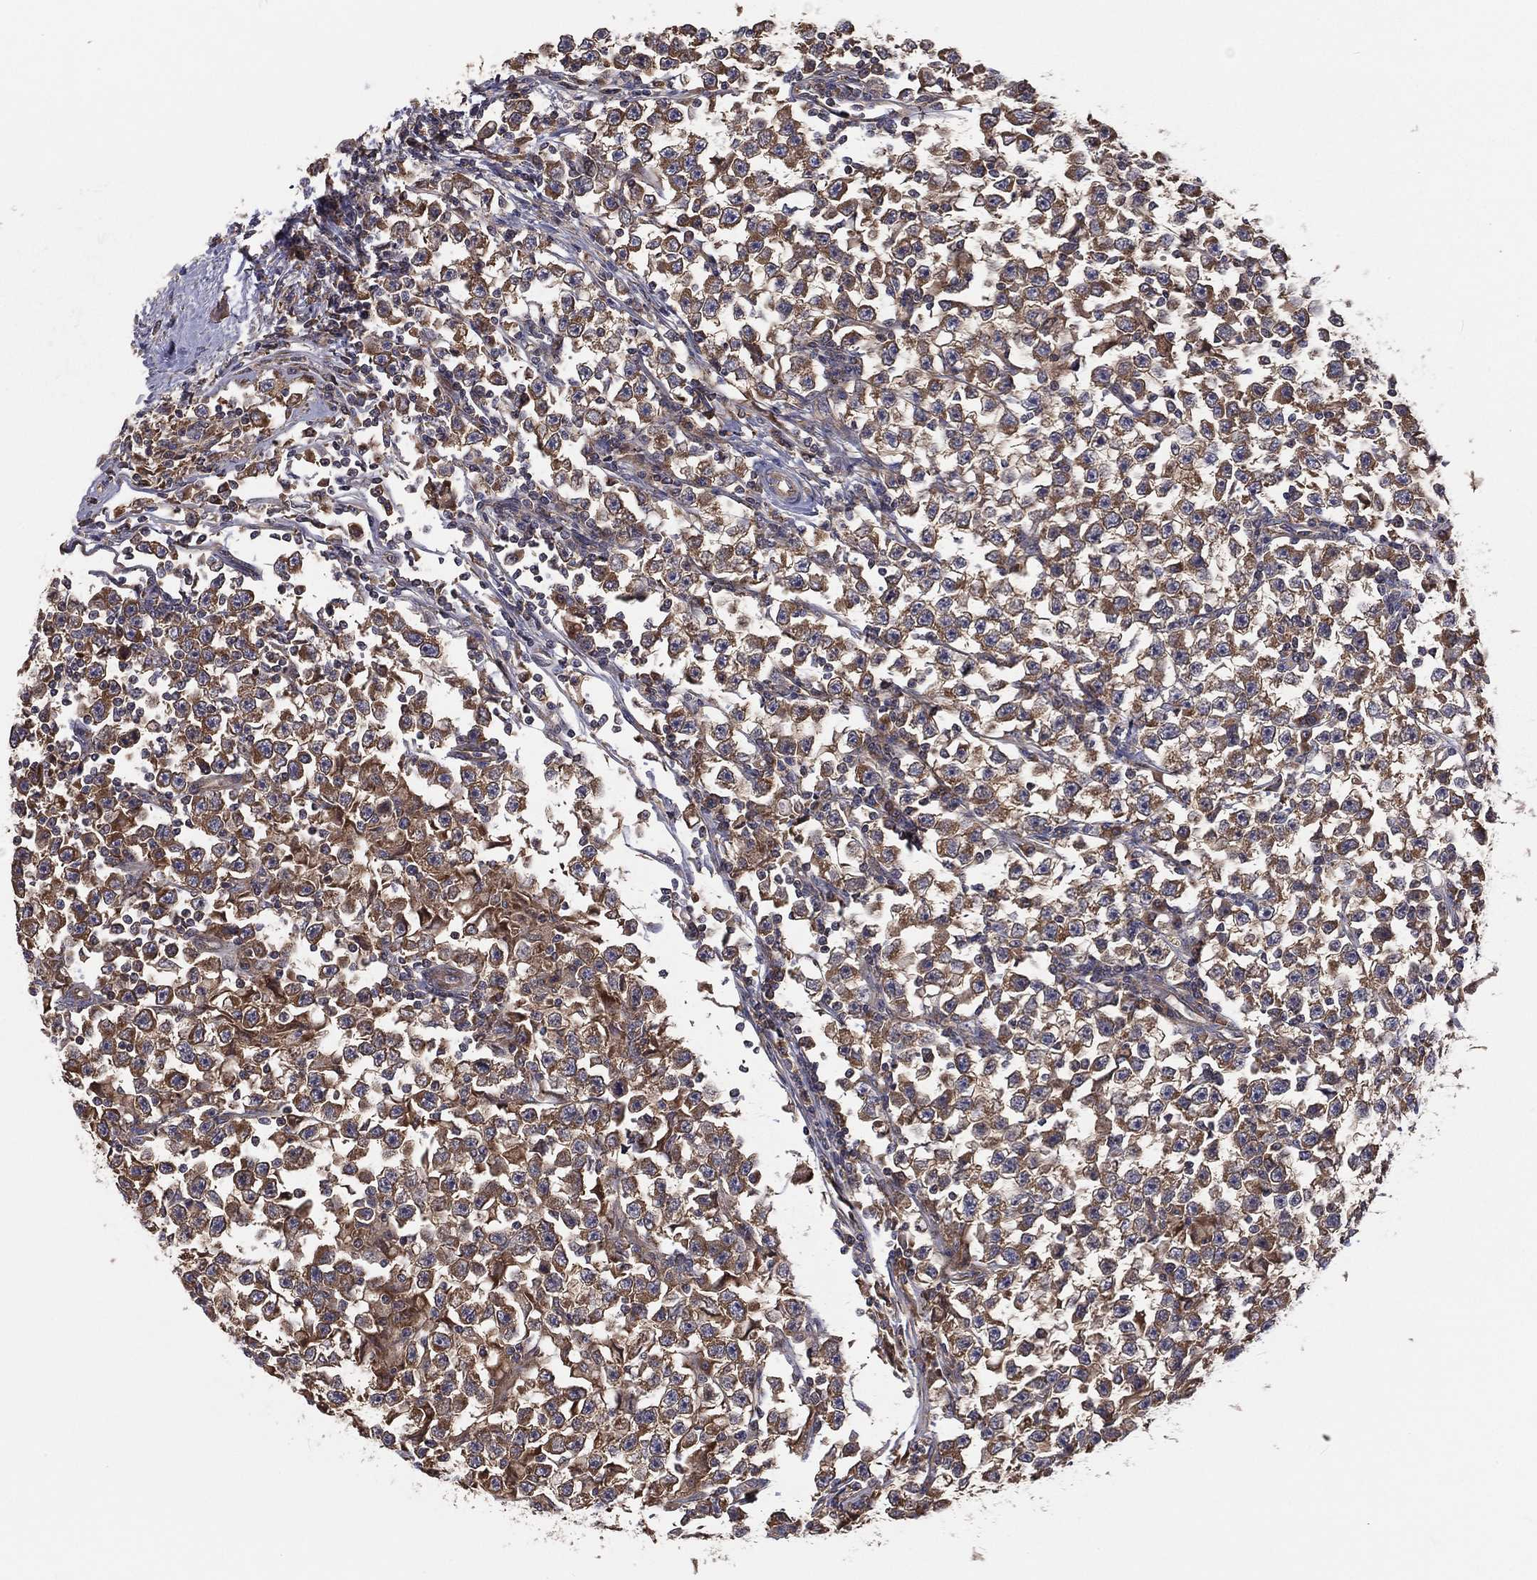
{"staining": {"intensity": "moderate", "quantity": ">75%", "location": "cytoplasmic/membranous"}, "tissue": "testis cancer", "cell_type": "Tumor cells", "image_type": "cancer", "snomed": [{"axis": "morphology", "description": "Seminoma, NOS"}, {"axis": "topography", "description": "Testis"}], "caption": "Immunohistochemistry (IHC) of human seminoma (testis) exhibits medium levels of moderate cytoplasmic/membranous staining in about >75% of tumor cells.", "gene": "EIF2B5", "patient": {"sex": "male", "age": 33}}